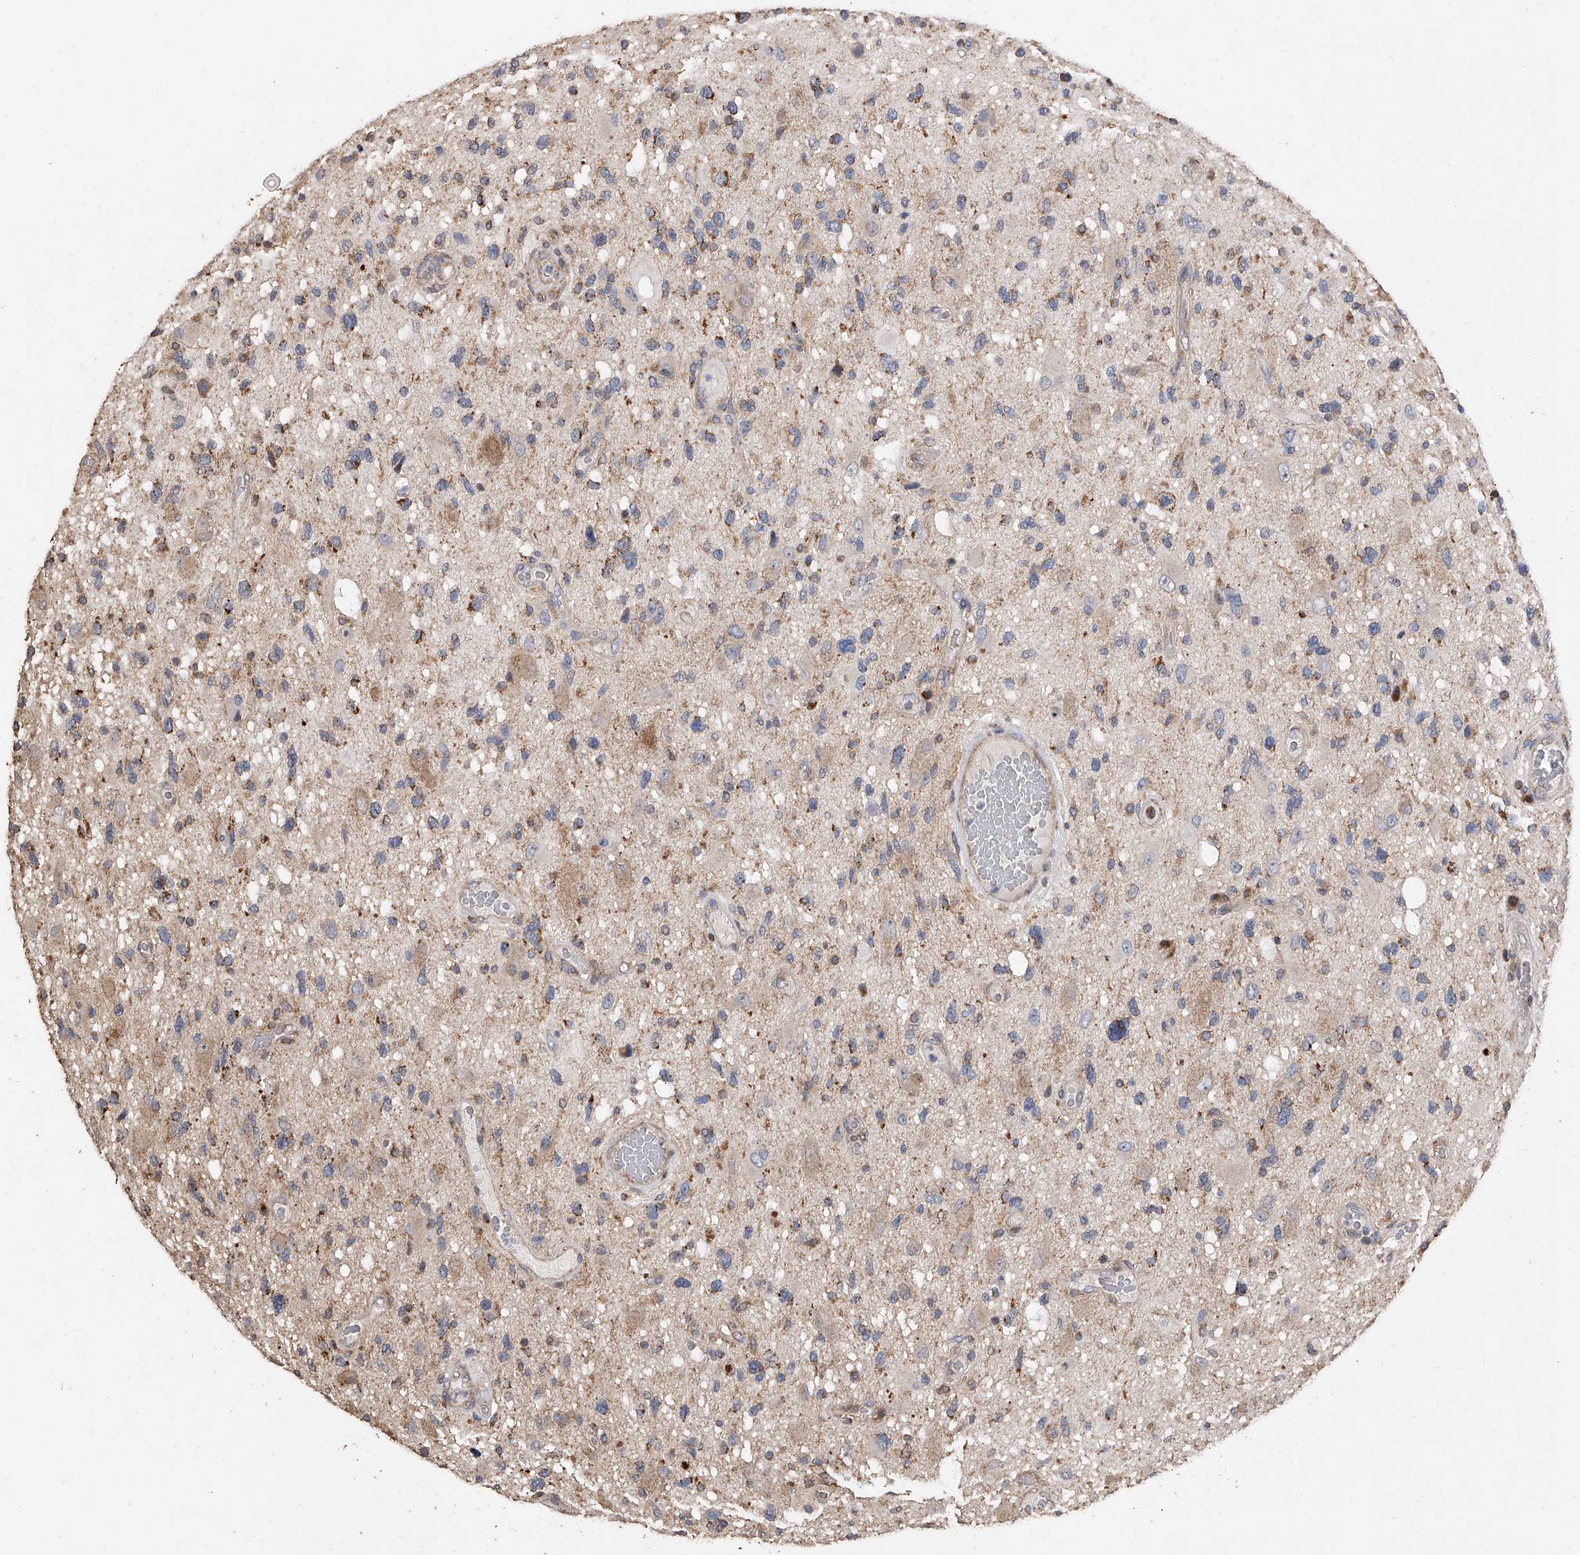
{"staining": {"intensity": "moderate", "quantity": "25%-75%", "location": "cytoplasmic/membranous"}, "tissue": "glioma", "cell_type": "Tumor cells", "image_type": "cancer", "snomed": [{"axis": "morphology", "description": "Glioma, malignant, High grade"}, {"axis": "topography", "description": "Brain"}], "caption": "A brown stain labels moderate cytoplasmic/membranous positivity of a protein in human glioma tumor cells.", "gene": "LTV1", "patient": {"sex": "male", "age": 33}}